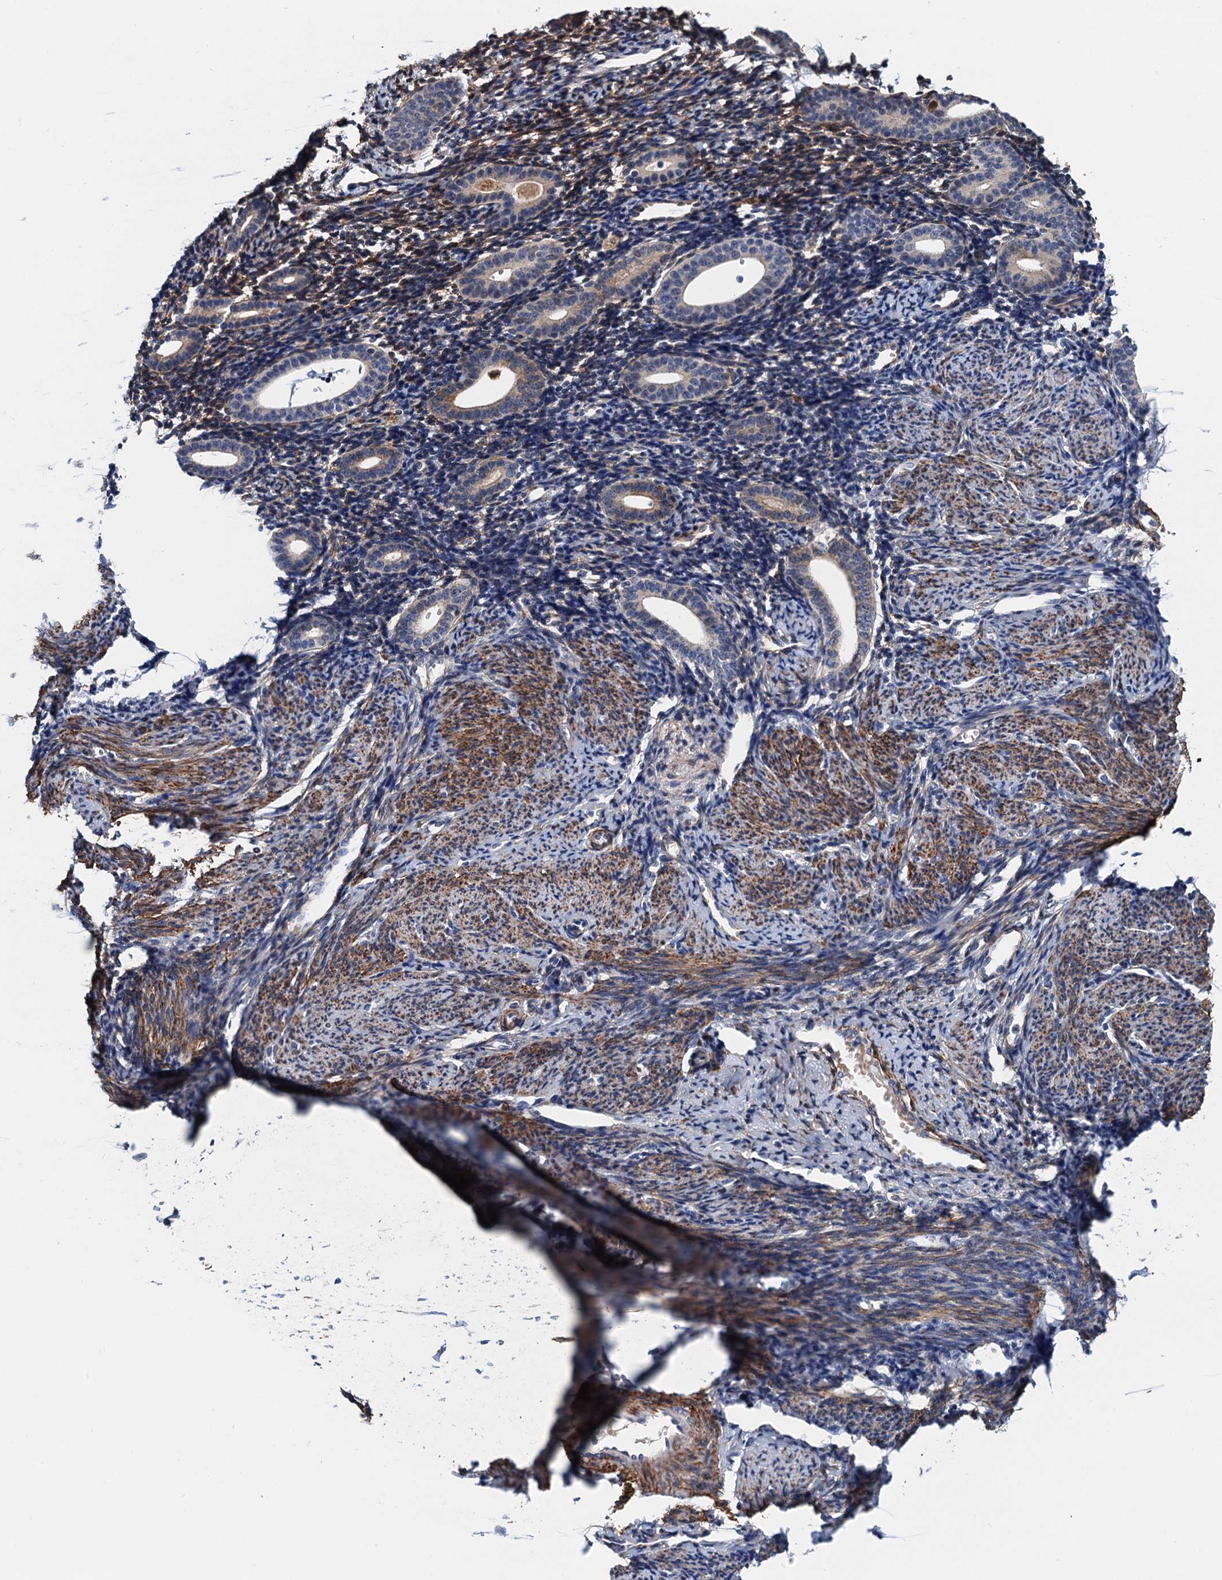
{"staining": {"intensity": "moderate", "quantity": "<25%", "location": "cytoplasmic/membranous"}, "tissue": "endometrium", "cell_type": "Cells in endometrial stroma", "image_type": "normal", "snomed": [{"axis": "morphology", "description": "Normal tissue, NOS"}, {"axis": "topography", "description": "Endometrium"}], "caption": "An immunohistochemistry micrograph of benign tissue is shown. Protein staining in brown labels moderate cytoplasmic/membranous positivity in endometrium within cells in endometrial stroma.", "gene": "CSTPP1", "patient": {"sex": "female", "age": 56}}